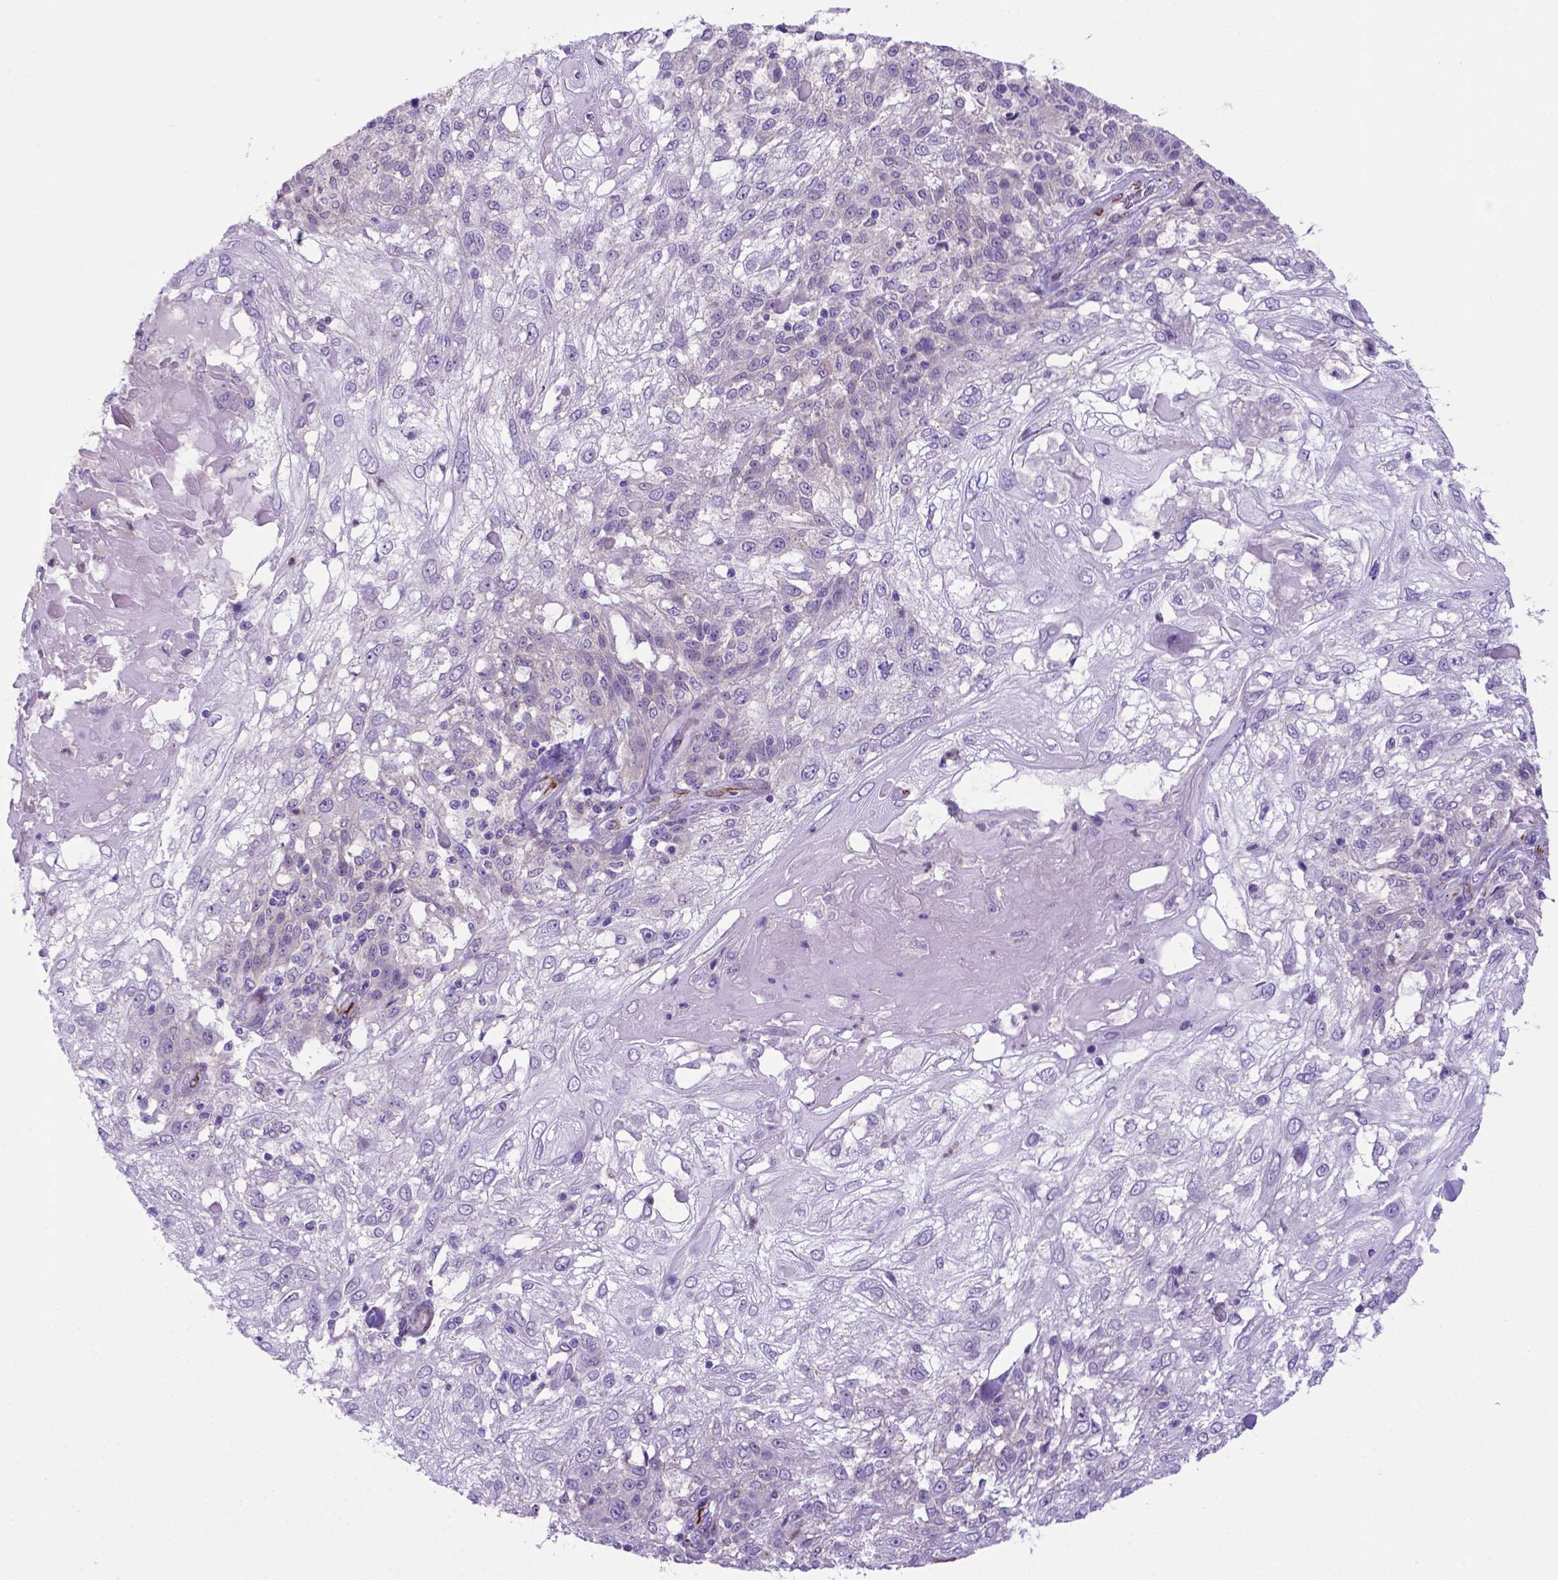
{"staining": {"intensity": "negative", "quantity": "none", "location": "none"}, "tissue": "skin cancer", "cell_type": "Tumor cells", "image_type": "cancer", "snomed": [{"axis": "morphology", "description": "Normal tissue, NOS"}, {"axis": "morphology", "description": "Squamous cell carcinoma, NOS"}, {"axis": "topography", "description": "Skin"}], "caption": "The IHC micrograph has no significant positivity in tumor cells of squamous cell carcinoma (skin) tissue.", "gene": "LZTR1", "patient": {"sex": "female", "age": 83}}